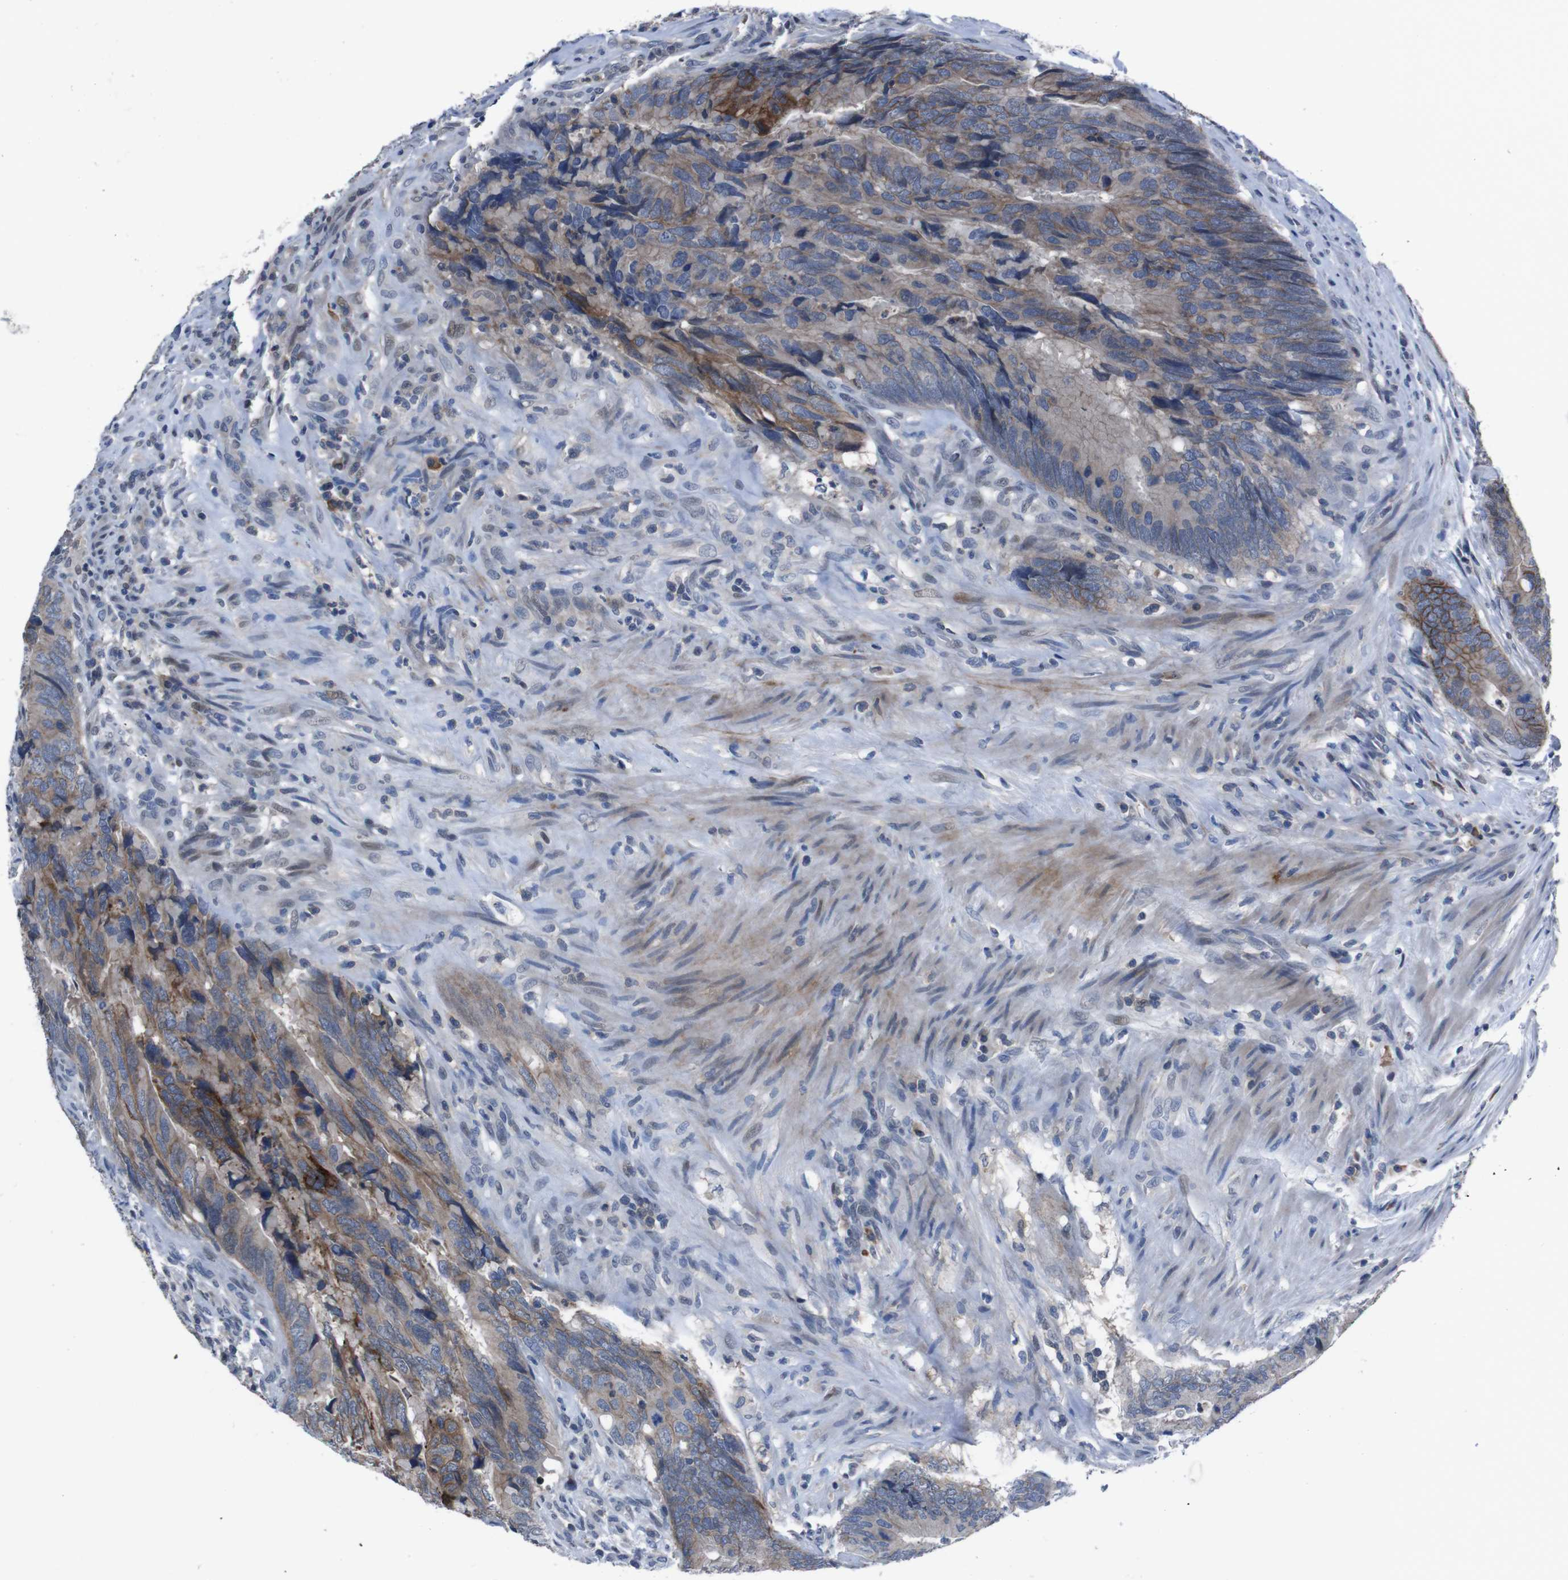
{"staining": {"intensity": "moderate", "quantity": ">75%", "location": "cytoplasmic/membranous"}, "tissue": "colorectal cancer", "cell_type": "Tumor cells", "image_type": "cancer", "snomed": [{"axis": "morphology", "description": "Normal tissue, NOS"}, {"axis": "morphology", "description": "Adenocarcinoma, NOS"}, {"axis": "topography", "description": "Colon"}], "caption": "Colorectal cancer stained for a protein (brown) displays moderate cytoplasmic/membranous positive positivity in about >75% of tumor cells.", "gene": "SEMA4B", "patient": {"sex": "male", "age": 56}}